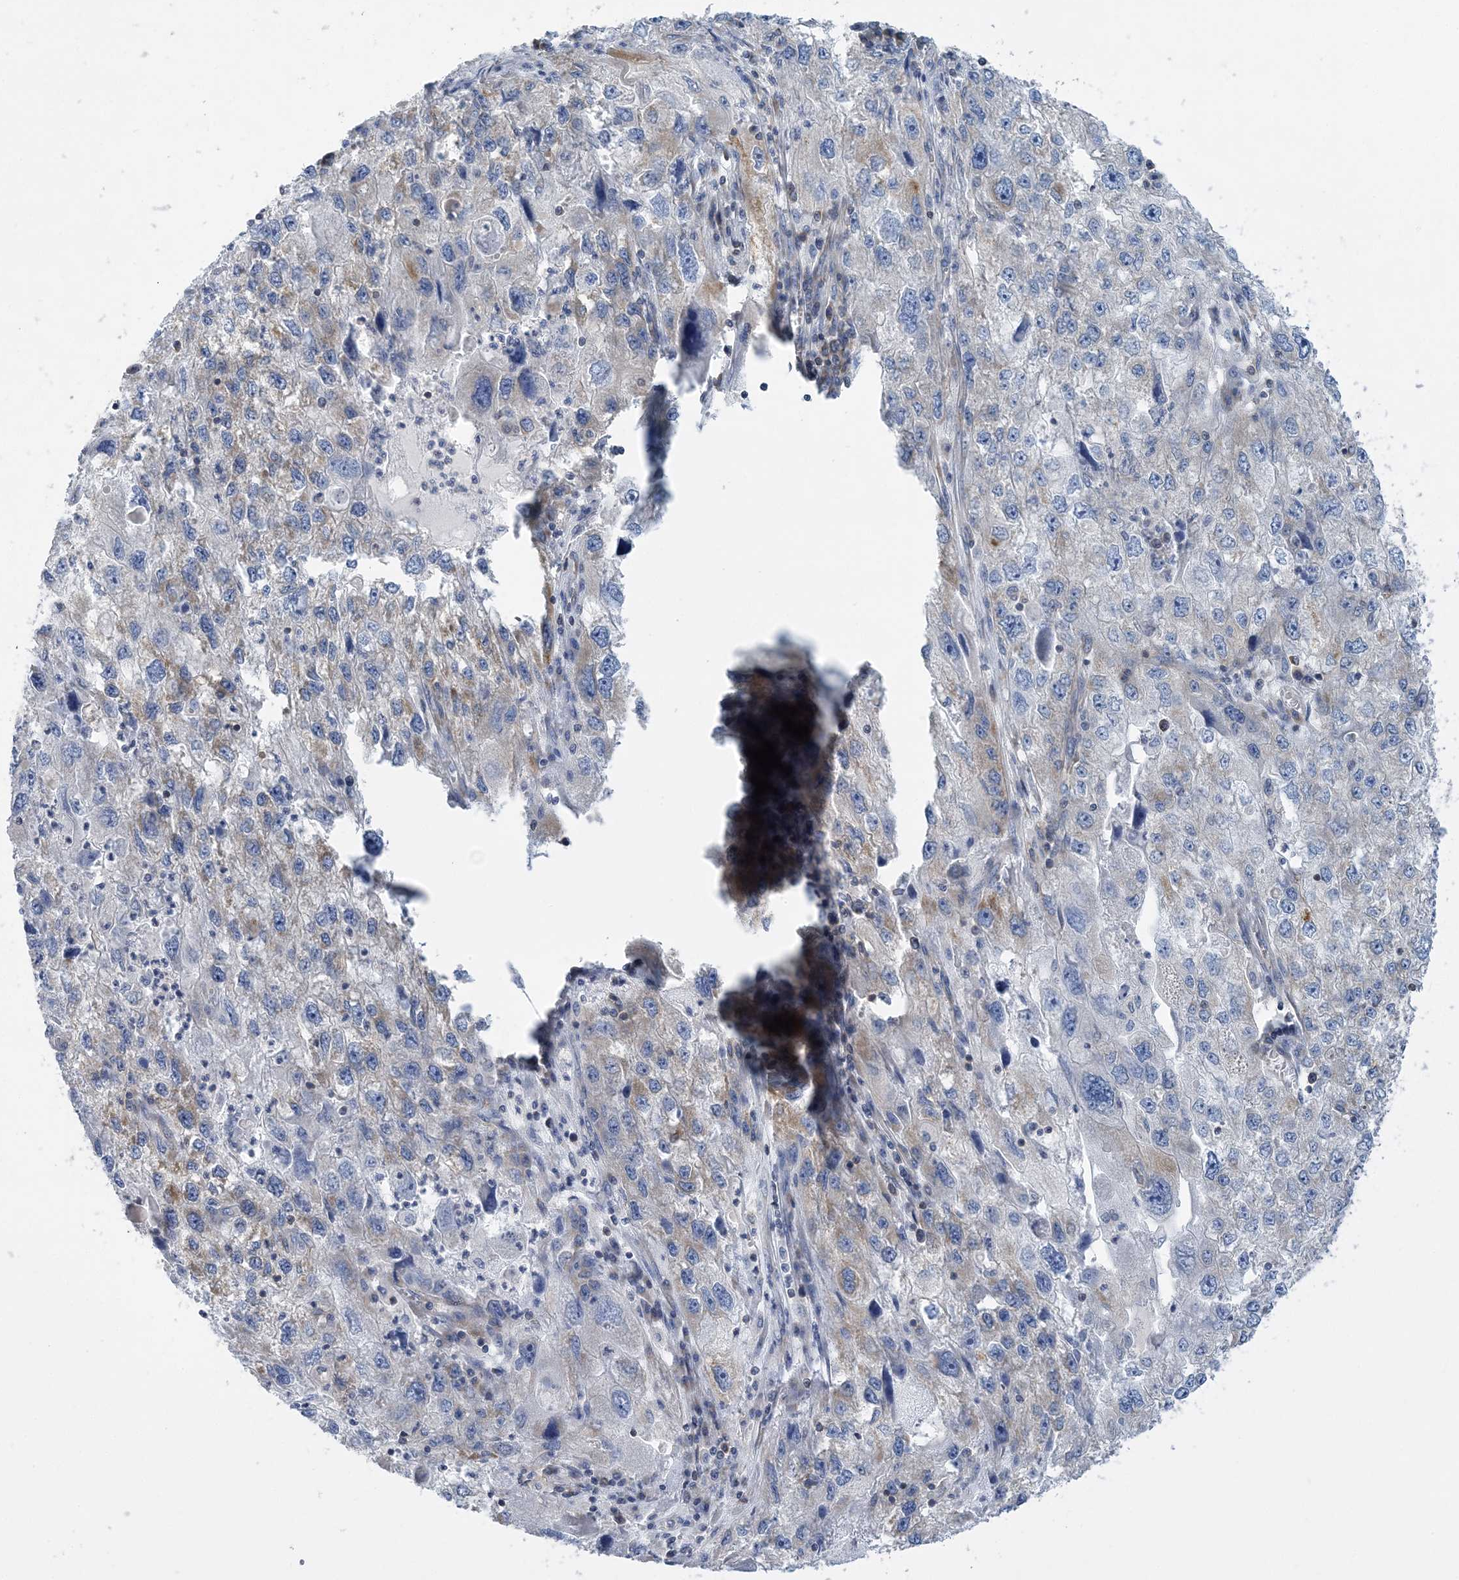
{"staining": {"intensity": "weak", "quantity": "<25%", "location": "cytoplasmic/membranous"}, "tissue": "endometrial cancer", "cell_type": "Tumor cells", "image_type": "cancer", "snomed": [{"axis": "morphology", "description": "Adenocarcinoma, NOS"}, {"axis": "topography", "description": "Endometrium"}], "caption": "Tumor cells show no significant expression in endometrial adenocarcinoma.", "gene": "FAM114A2", "patient": {"sex": "female", "age": 49}}